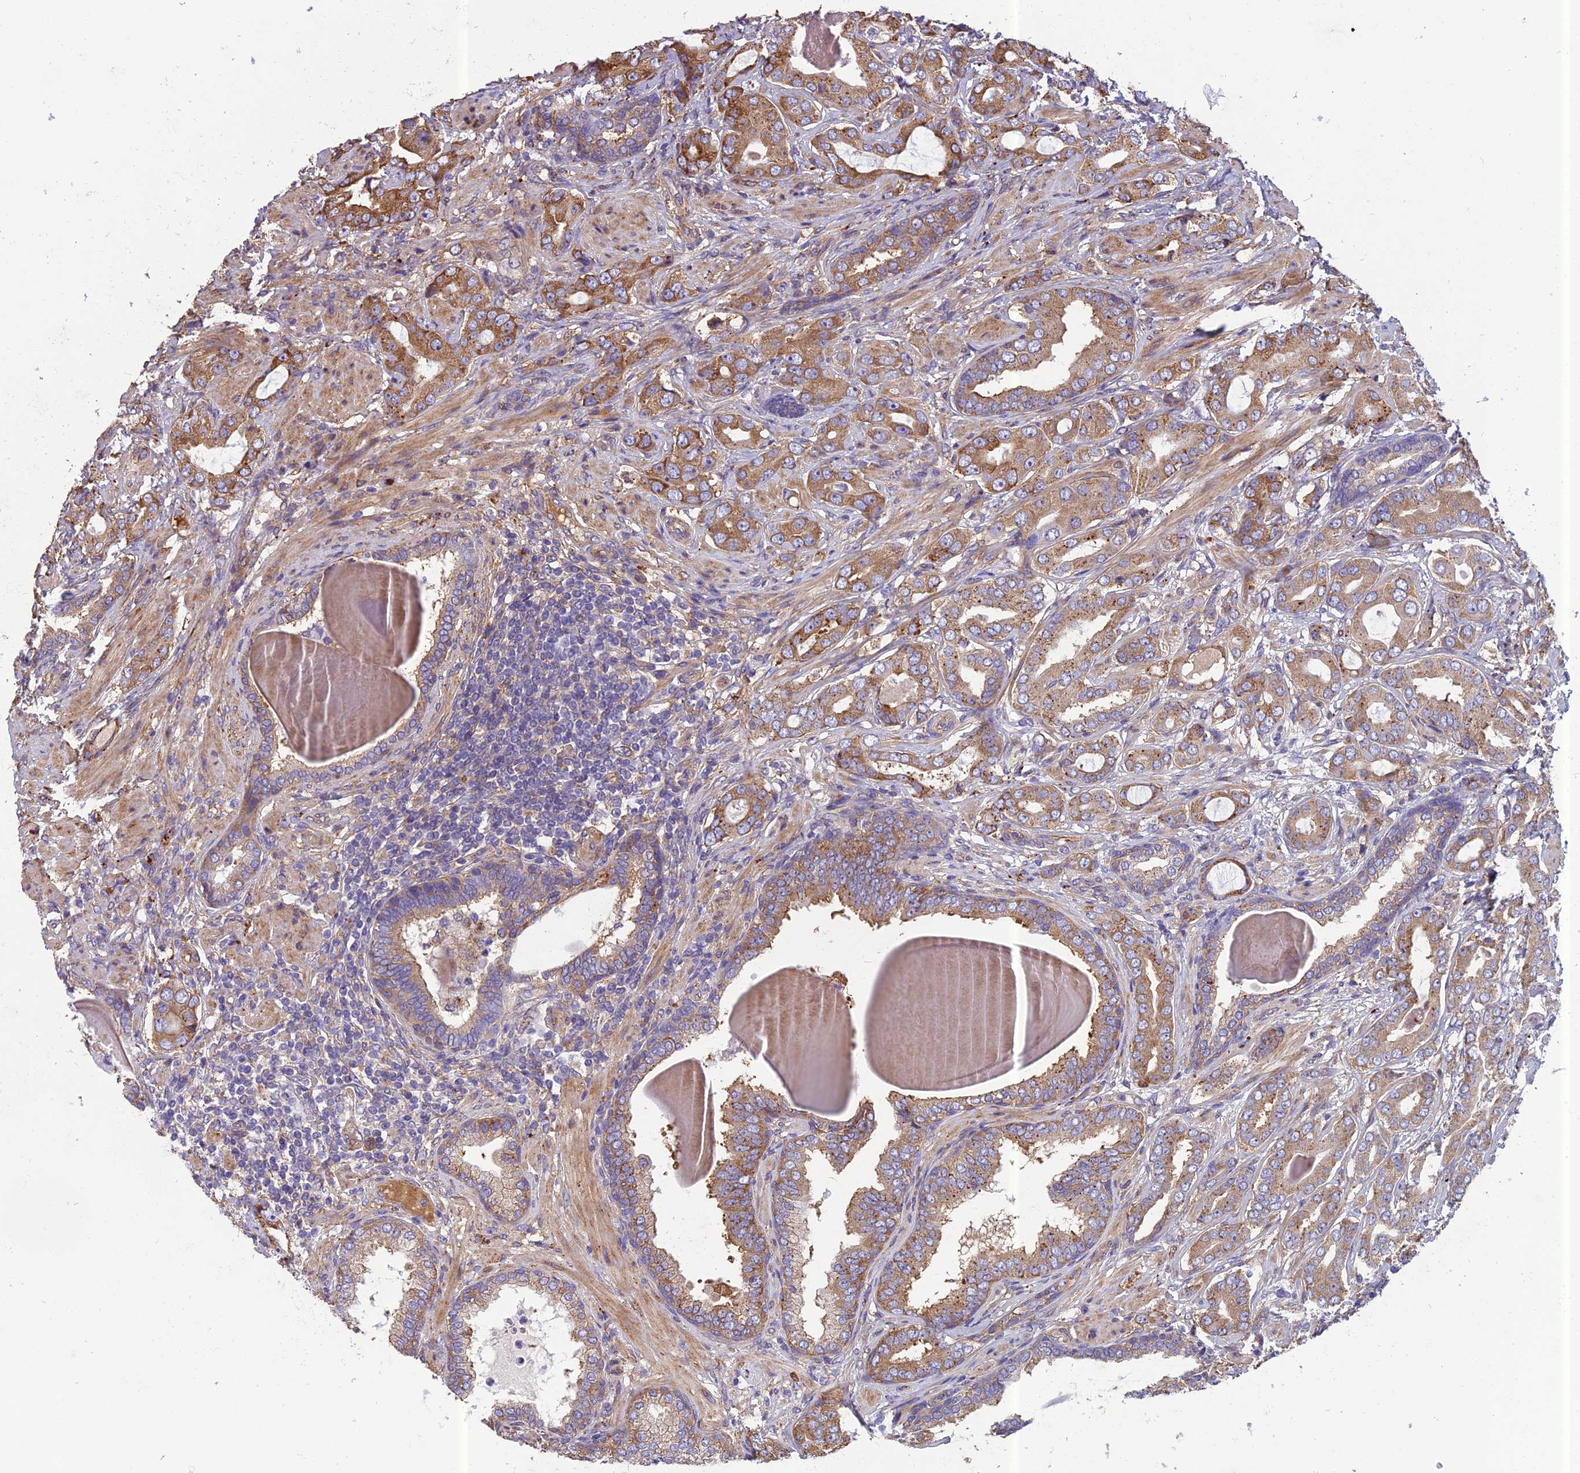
{"staining": {"intensity": "strong", "quantity": "25%-75%", "location": "cytoplasmic/membranous"}, "tissue": "prostate cancer", "cell_type": "Tumor cells", "image_type": "cancer", "snomed": [{"axis": "morphology", "description": "Adenocarcinoma, Low grade"}, {"axis": "topography", "description": "Prostate"}], "caption": "Immunohistochemistry (IHC) of human prostate cancer (adenocarcinoma (low-grade)) shows high levels of strong cytoplasmic/membranous expression in about 25%-75% of tumor cells.", "gene": "SPDL1", "patient": {"sex": "male", "age": 57}}